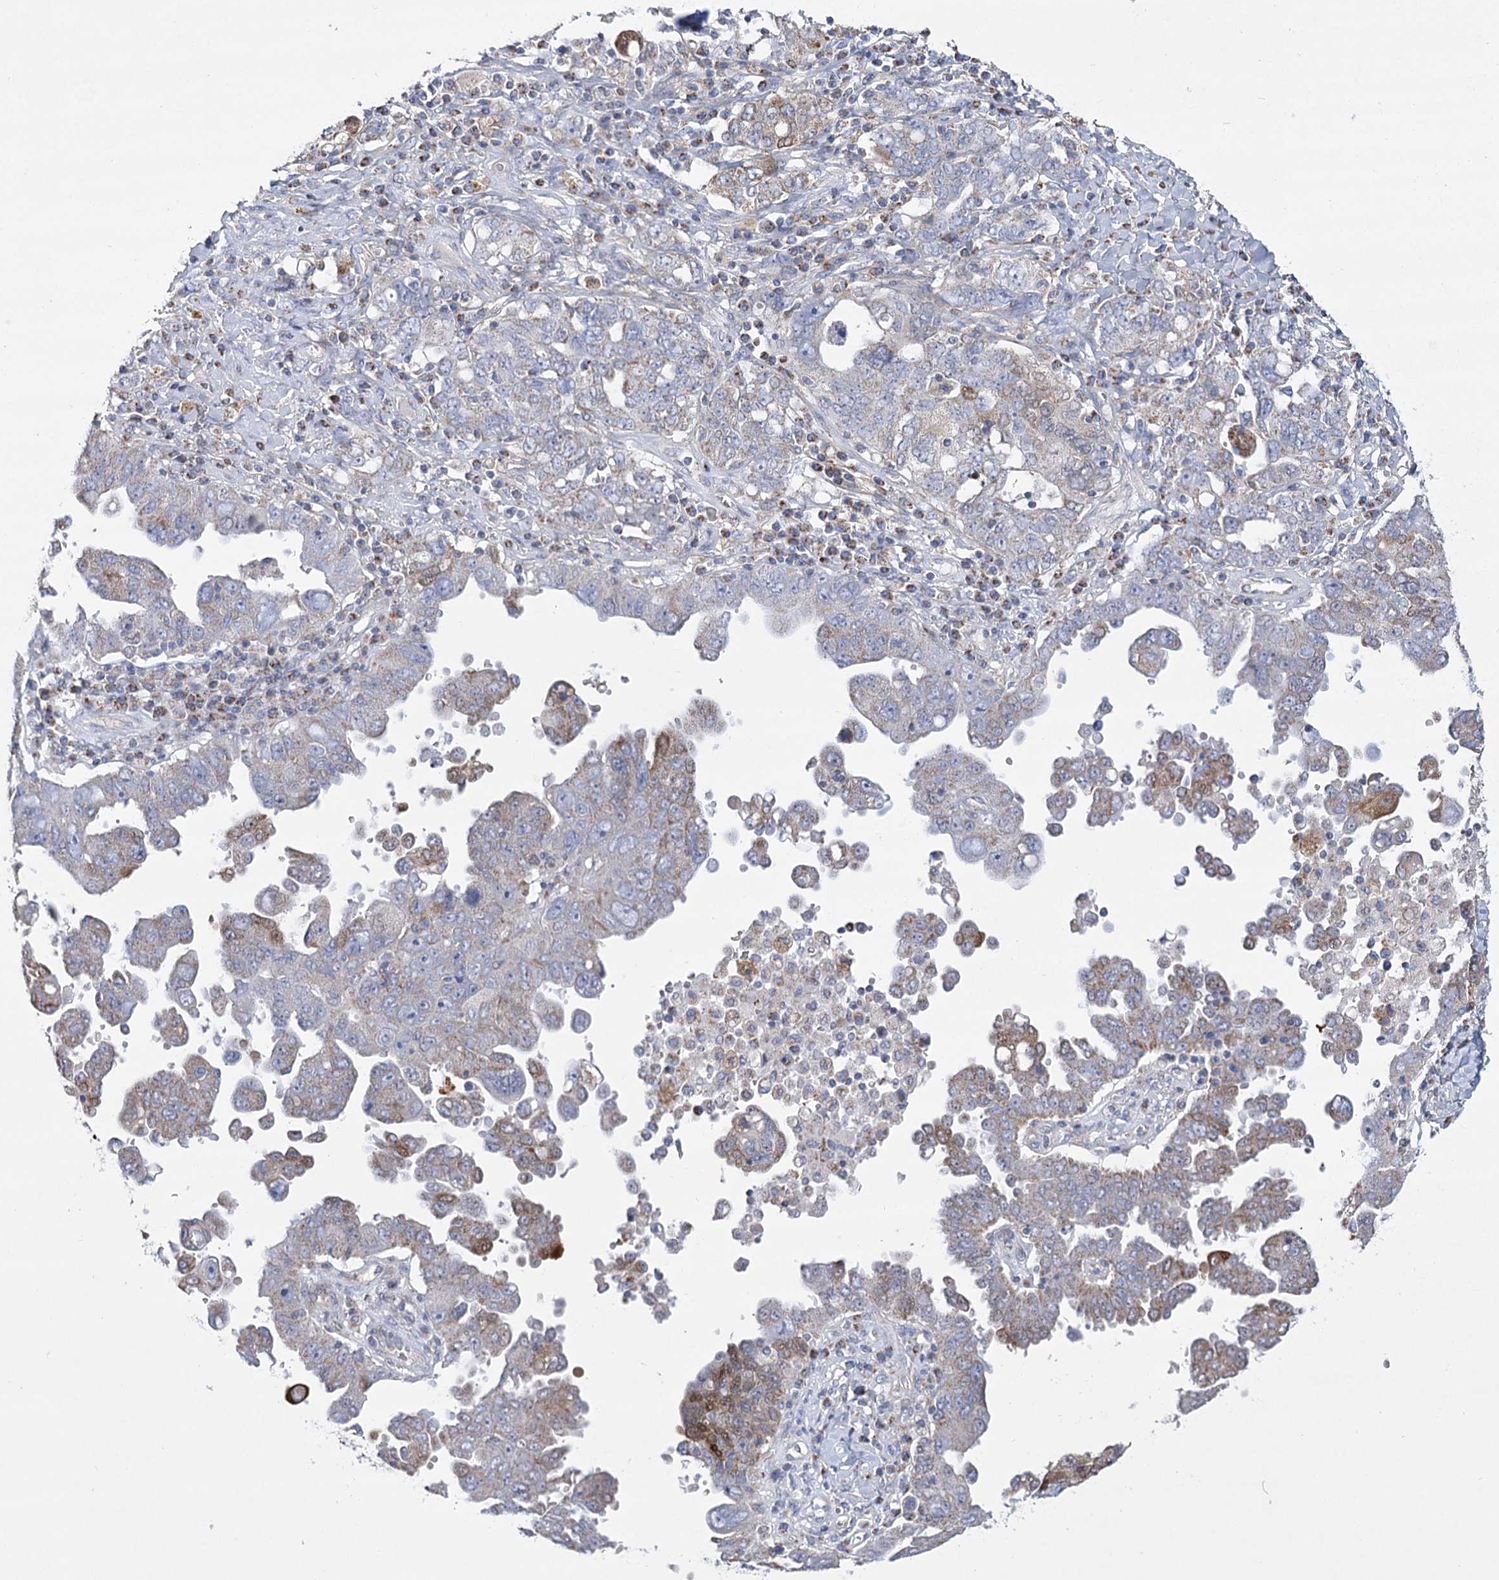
{"staining": {"intensity": "weak", "quantity": "<25%", "location": "cytoplasmic/membranous"}, "tissue": "ovarian cancer", "cell_type": "Tumor cells", "image_type": "cancer", "snomed": [{"axis": "morphology", "description": "Carcinoma, endometroid"}, {"axis": "topography", "description": "Ovary"}], "caption": "This is a photomicrograph of IHC staining of ovarian cancer (endometroid carcinoma), which shows no staining in tumor cells.", "gene": "SNX7", "patient": {"sex": "female", "age": 62}}